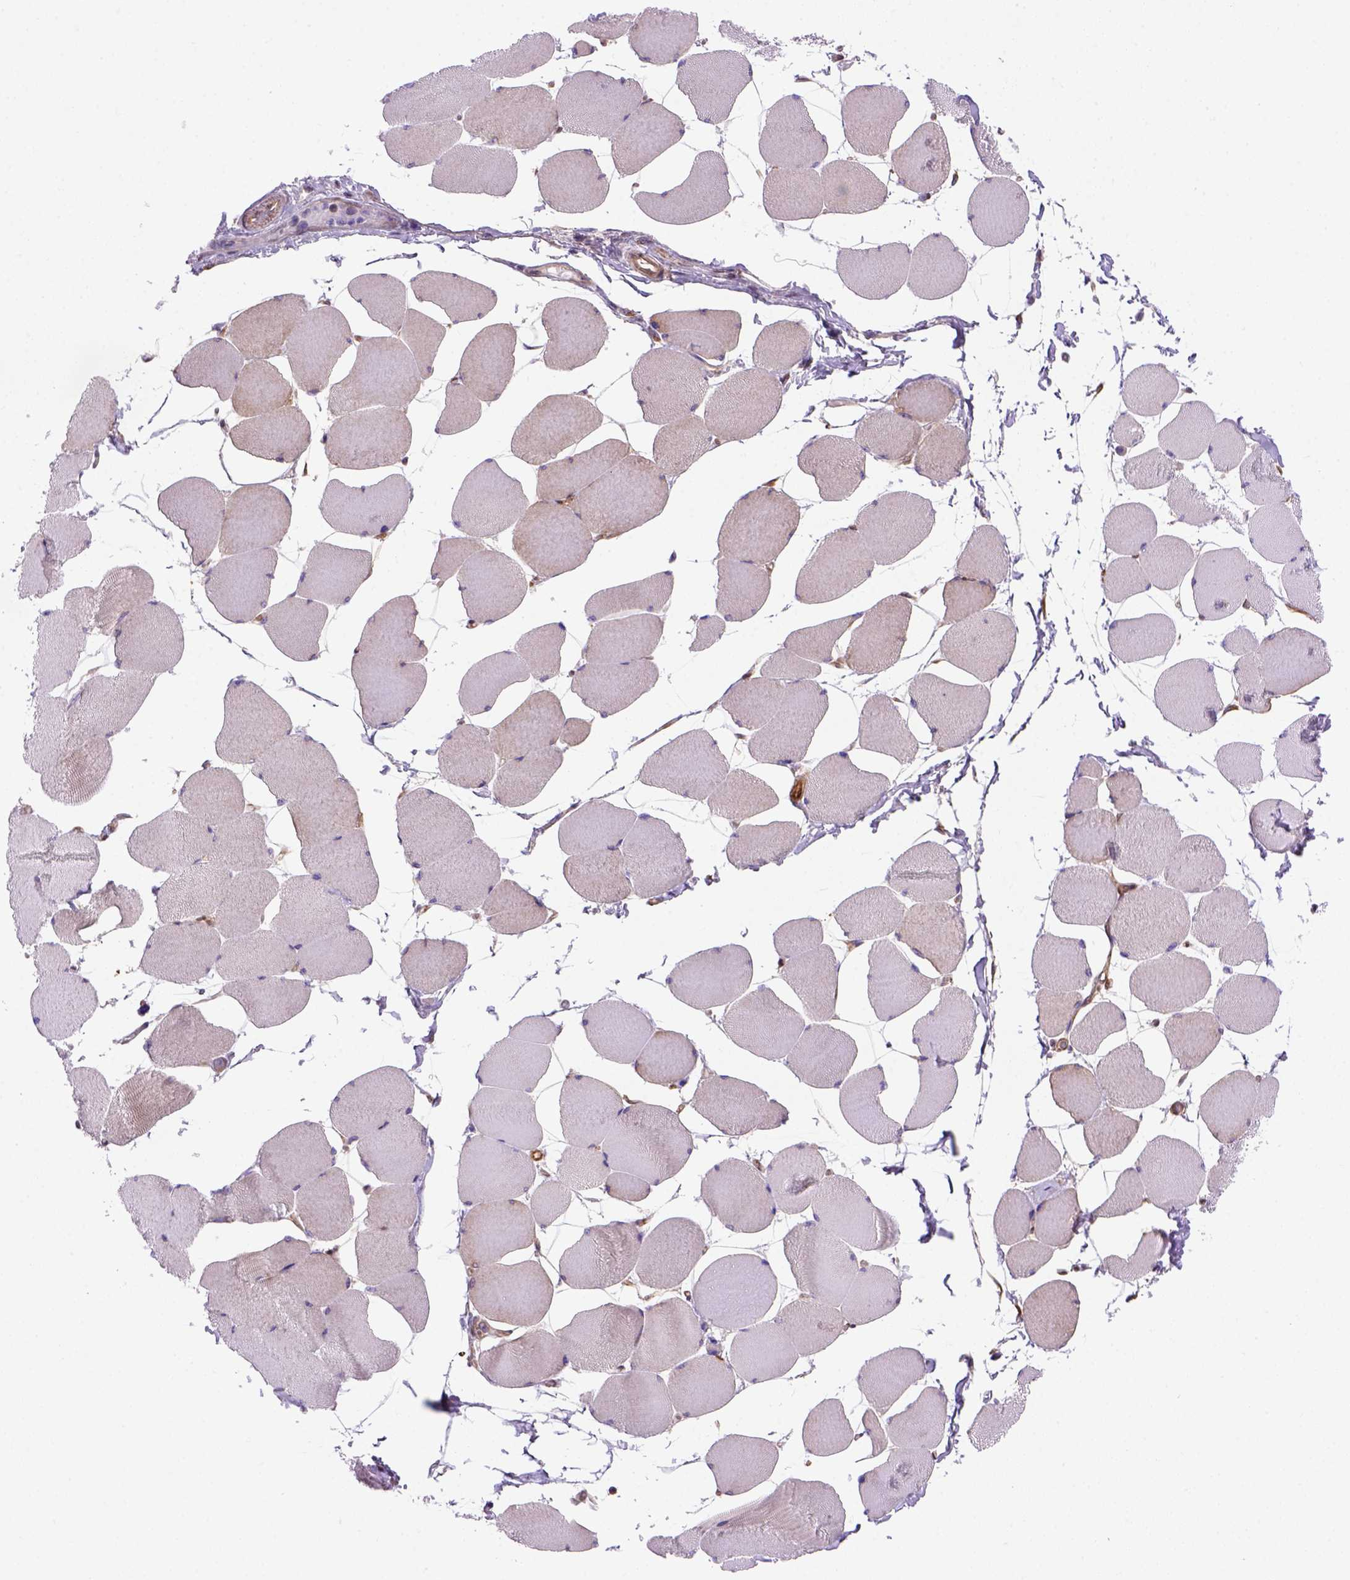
{"staining": {"intensity": "negative", "quantity": "none", "location": "none"}, "tissue": "skeletal muscle", "cell_type": "Myocytes", "image_type": "normal", "snomed": [{"axis": "morphology", "description": "Normal tissue, NOS"}, {"axis": "topography", "description": "Skeletal muscle"}], "caption": "The immunohistochemistry (IHC) image has no significant staining in myocytes of skeletal muscle. The staining is performed using DAB (3,3'-diaminobenzidine) brown chromogen with nuclei counter-stained in using hematoxylin.", "gene": "MGMT", "patient": {"sex": "female", "age": 75}}